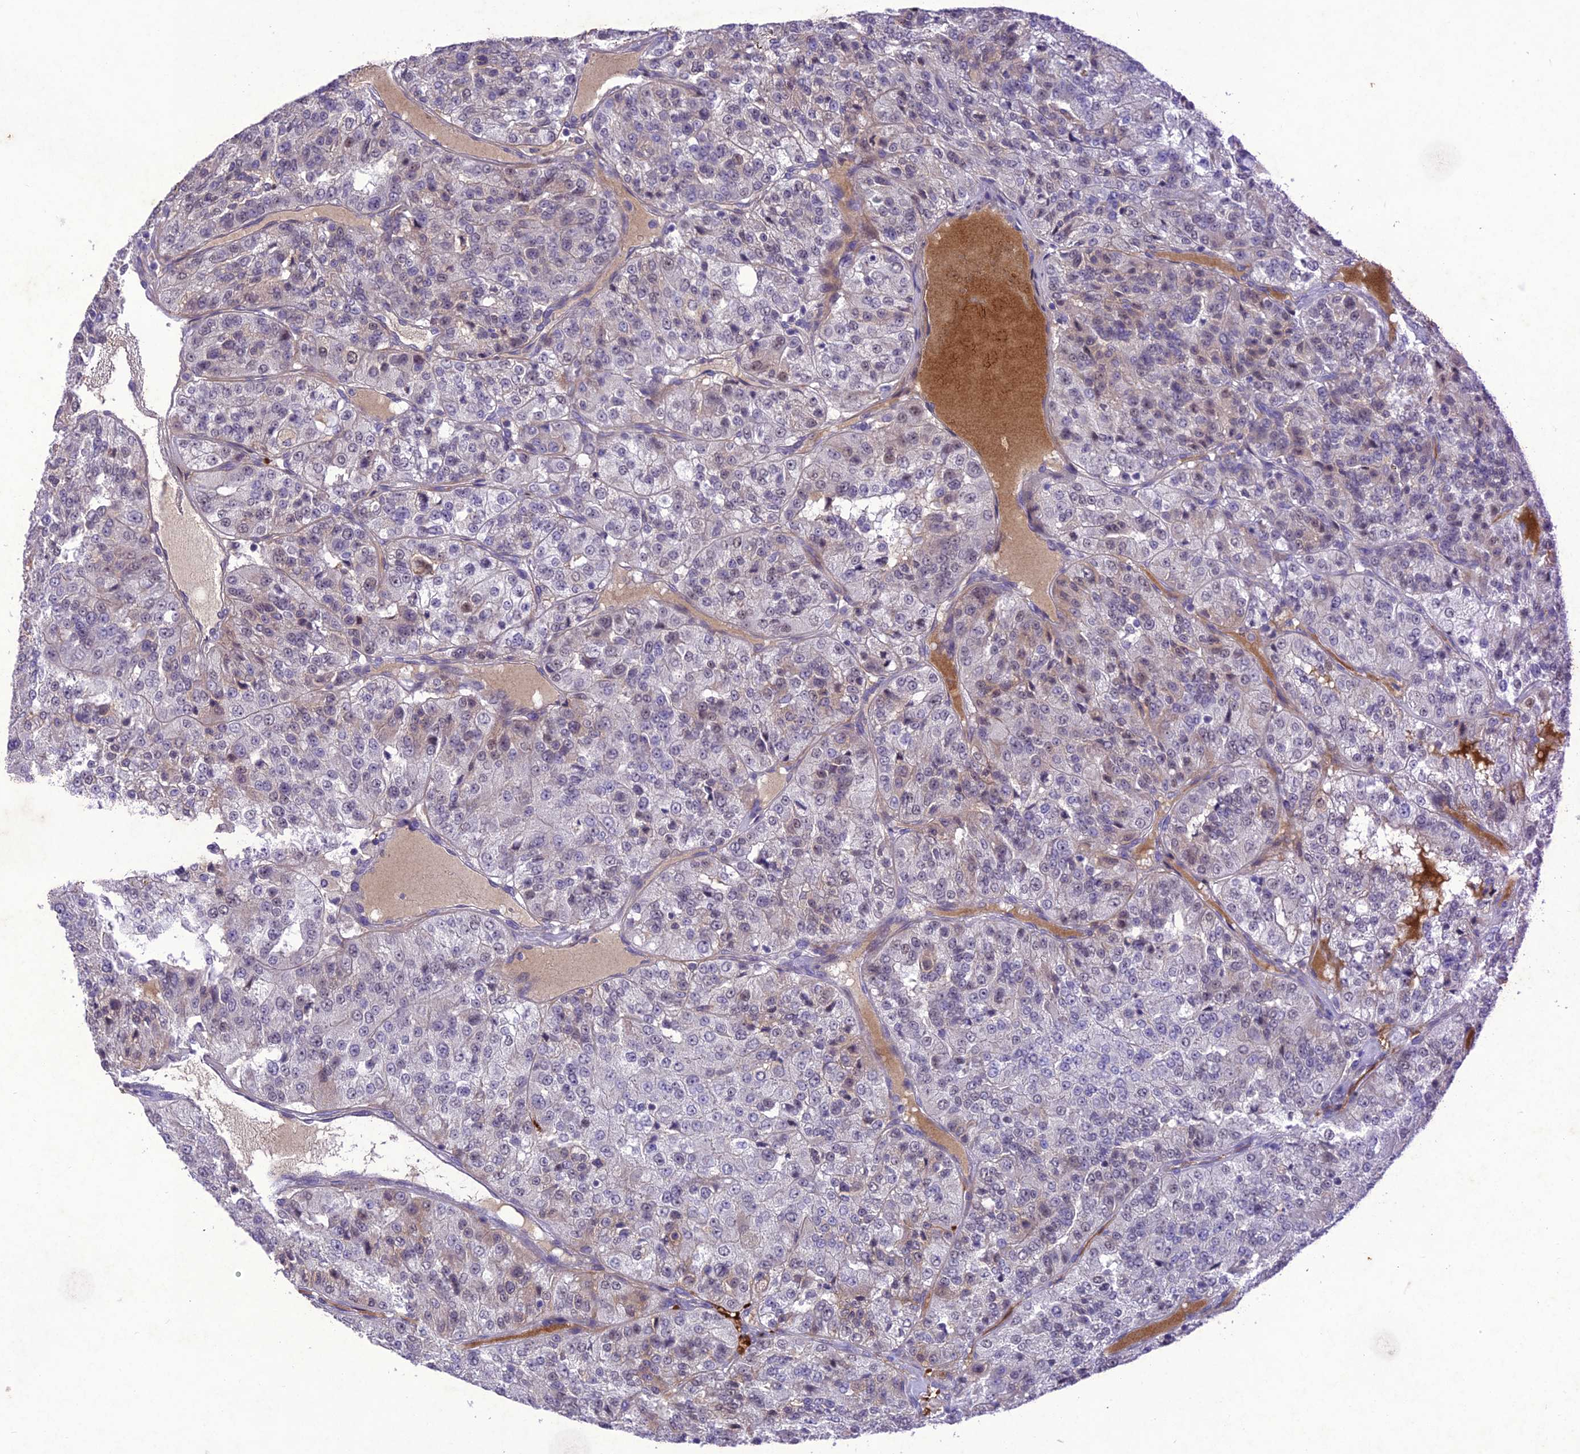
{"staining": {"intensity": "moderate", "quantity": "<25%", "location": "nuclear"}, "tissue": "renal cancer", "cell_type": "Tumor cells", "image_type": "cancer", "snomed": [{"axis": "morphology", "description": "Adenocarcinoma, NOS"}, {"axis": "topography", "description": "Kidney"}], "caption": "Immunohistochemistry (IHC) micrograph of neoplastic tissue: renal cancer stained using immunohistochemistry displays low levels of moderate protein expression localized specifically in the nuclear of tumor cells, appearing as a nuclear brown color.", "gene": "ANKRD52", "patient": {"sex": "female", "age": 63}}